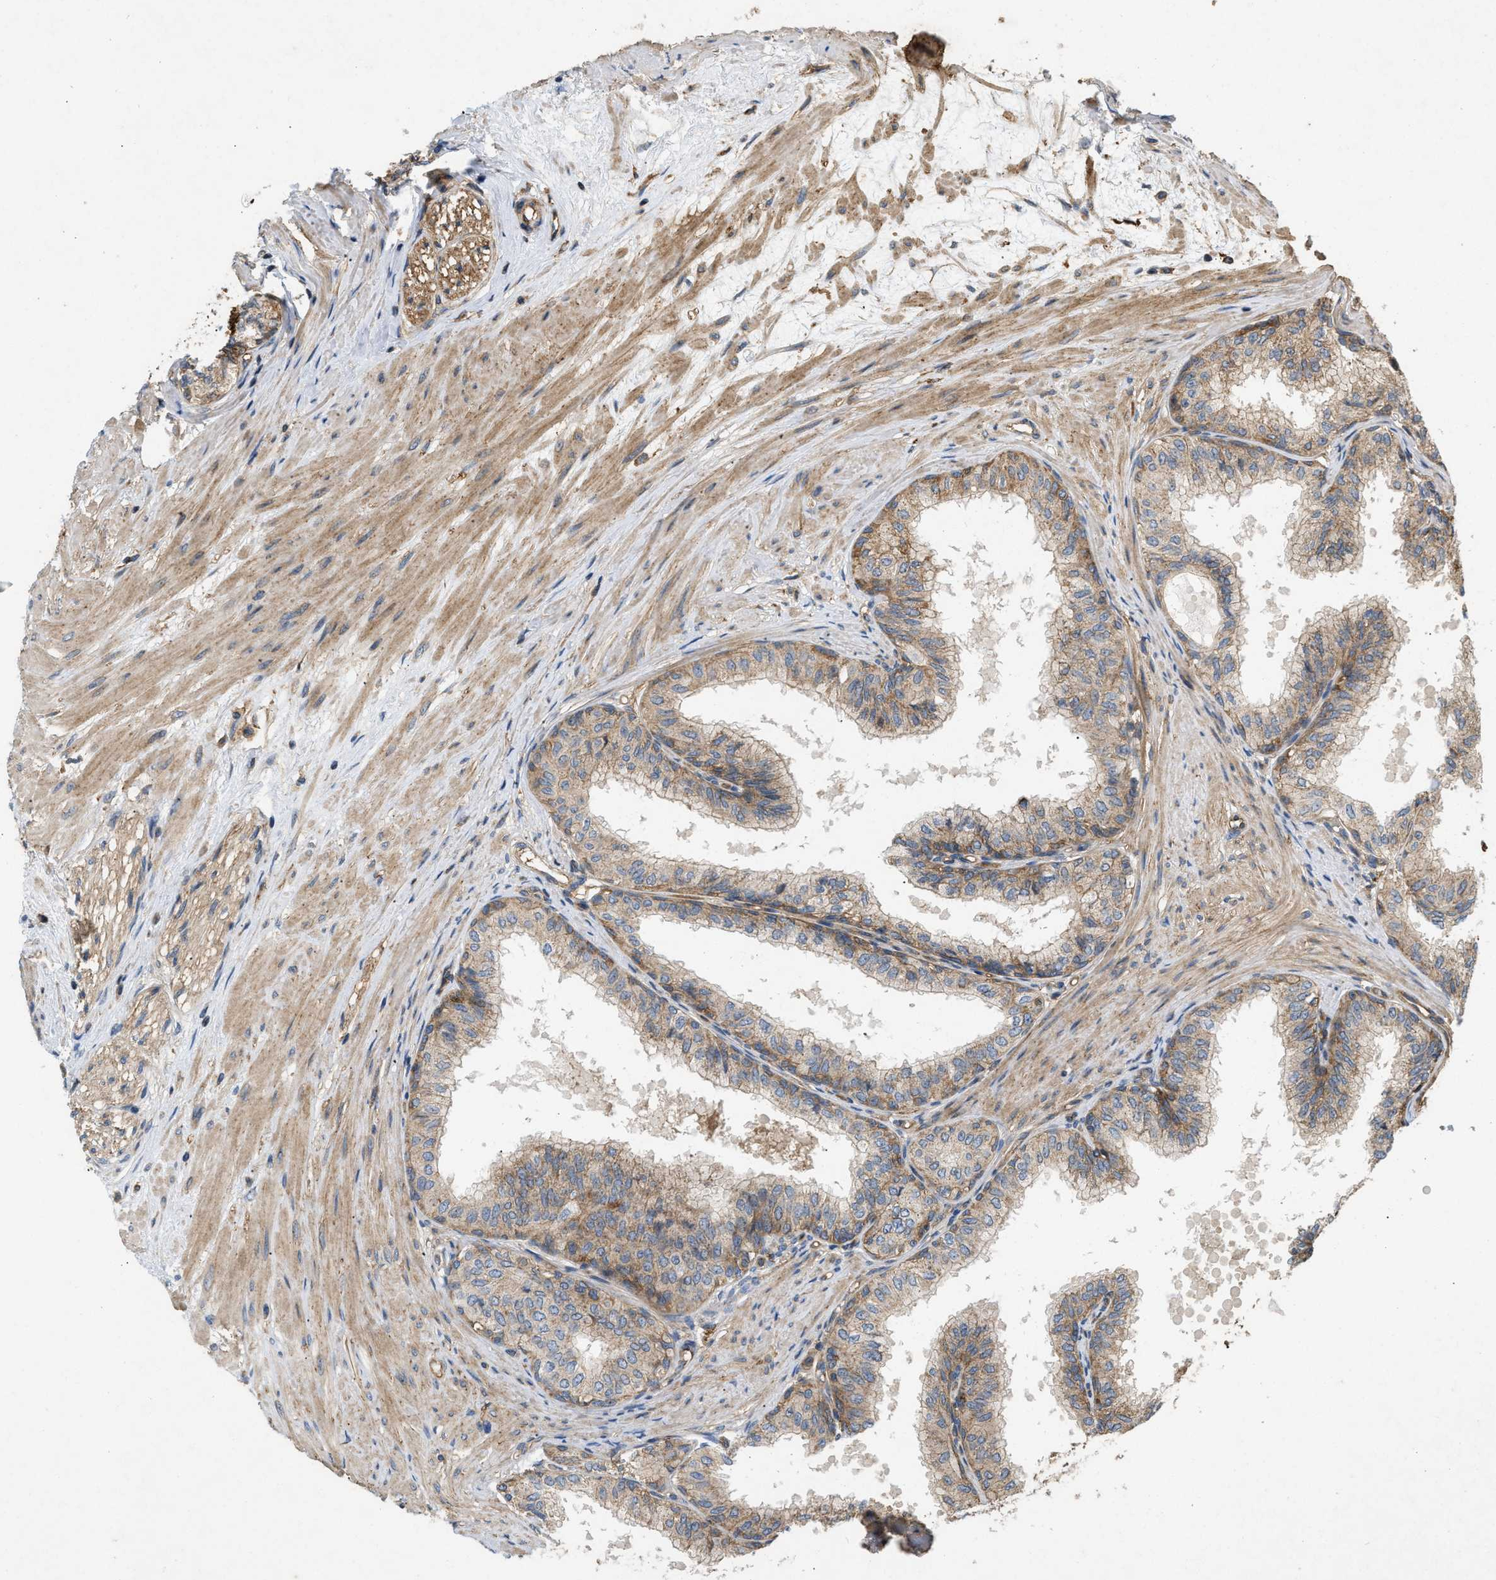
{"staining": {"intensity": "moderate", "quantity": ">75%", "location": "cytoplasmic/membranous"}, "tissue": "seminal vesicle", "cell_type": "Glandular cells", "image_type": "normal", "snomed": [{"axis": "morphology", "description": "Normal tissue, NOS"}, {"axis": "topography", "description": "Prostate"}, {"axis": "topography", "description": "Seminal veicle"}], "caption": "High-magnification brightfield microscopy of unremarkable seminal vesicle stained with DAB (3,3'-diaminobenzidine) (brown) and counterstained with hematoxylin (blue). glandular cells exhibit moderate cytoplasmic/membranous expression is identified in approximately>75% of cells.", "gene": "GNB4", "patient": {"sex": "male", "age": 60}}